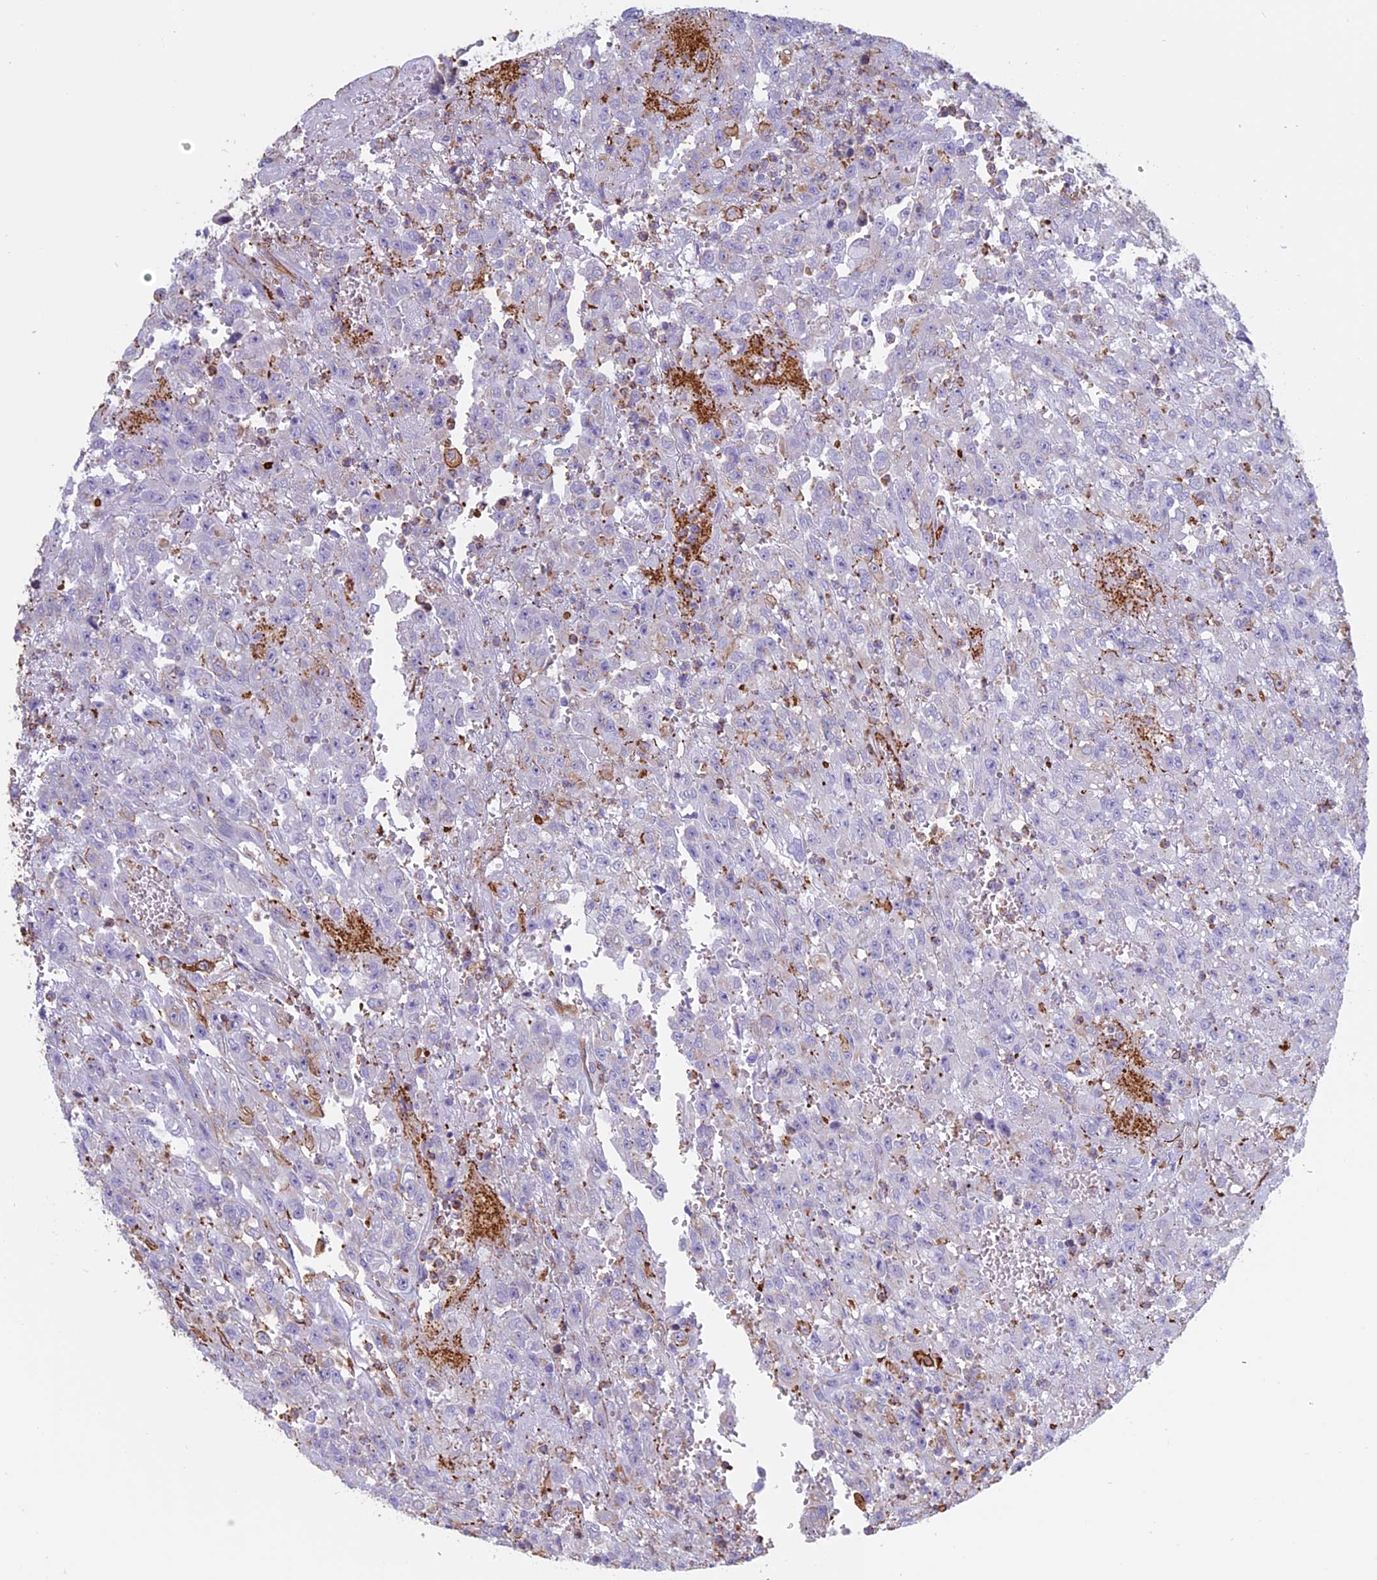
{"staining": {"intensity": "negative", "quantity": "none", "location": "none"}, "tissue": "urothelial cancer", "cell_type": "Tumor cells", "image_type": "cancer", "snomed": [{"axis": "morphology", "description": "Urothelial carcinoma, High grade"}, {"axis": "topography", "description": "Urinary bladder"}], "caption": "There is no significant expression in tumor cells of urothelial cancer. (Stains: DAB immunohistochemistry with hematoxylin counter stain, Microscopy: brightfield microscopy at high magnification).", "gene": "ANGPTL2", "patient": {"sex": "male", "age": 46}}